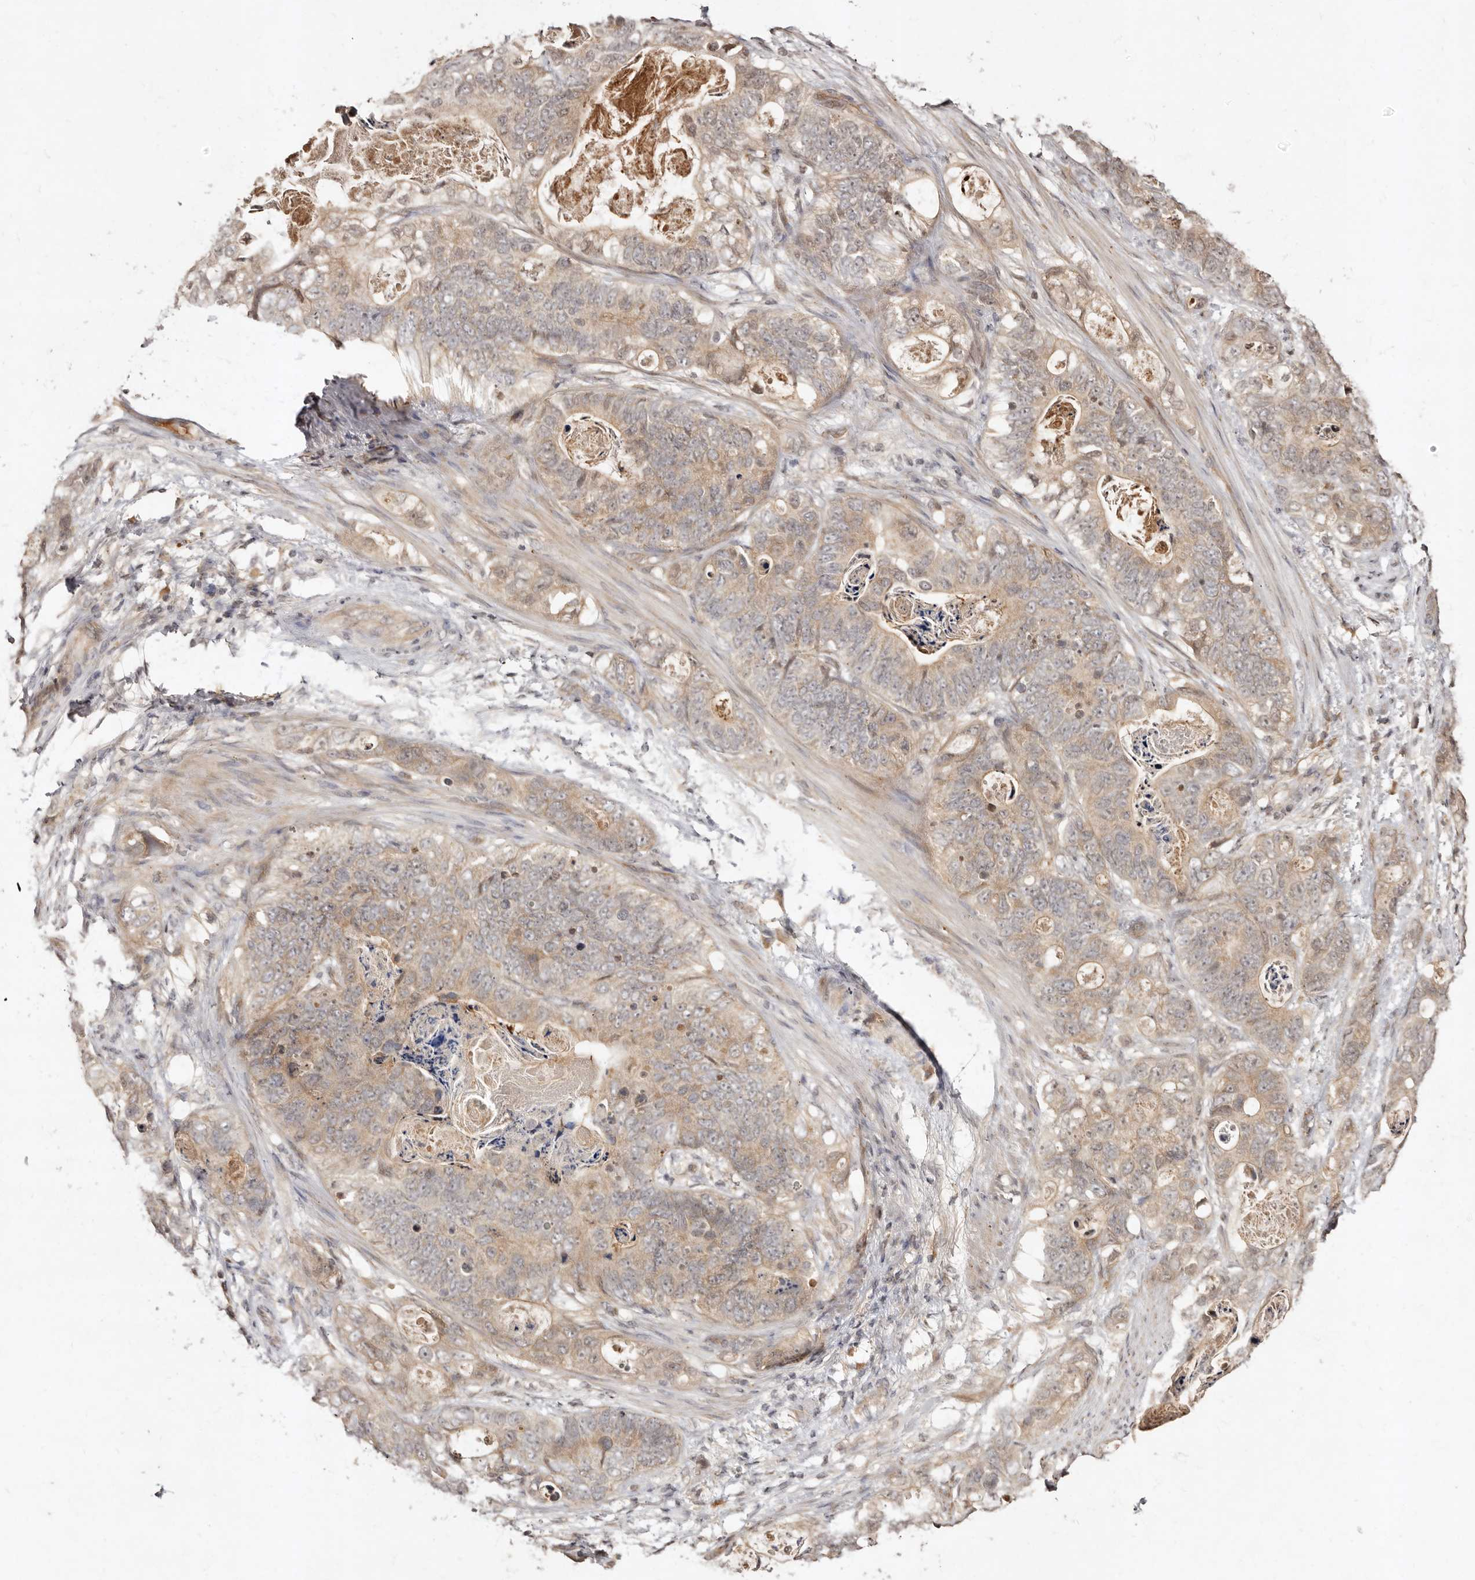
{"staining": {"intensity": "weak", "quantity": ">75%", "location": "cytoplasmic/membranous"}, "tissue": "stomach cancer", "cell_type": "Tumor cells", "image_type": "cancer", "snomed": [{"axis": "morphology", "description": "Normal tissue, NOS"}, {"axis": "morphology", "description": "Adenocarcinoma, NOS"}, {"axis": "topography", "description": "Stomach"}], "caption": "Immunohistochemical staining of human stomach adenocarcinoma demonstrates low levels of weak cytoplasmic/membranous positivity in approximately >75% of tumor cells.", "gene": "LCORL", "patient": {"sex": "female", "age": 89}}